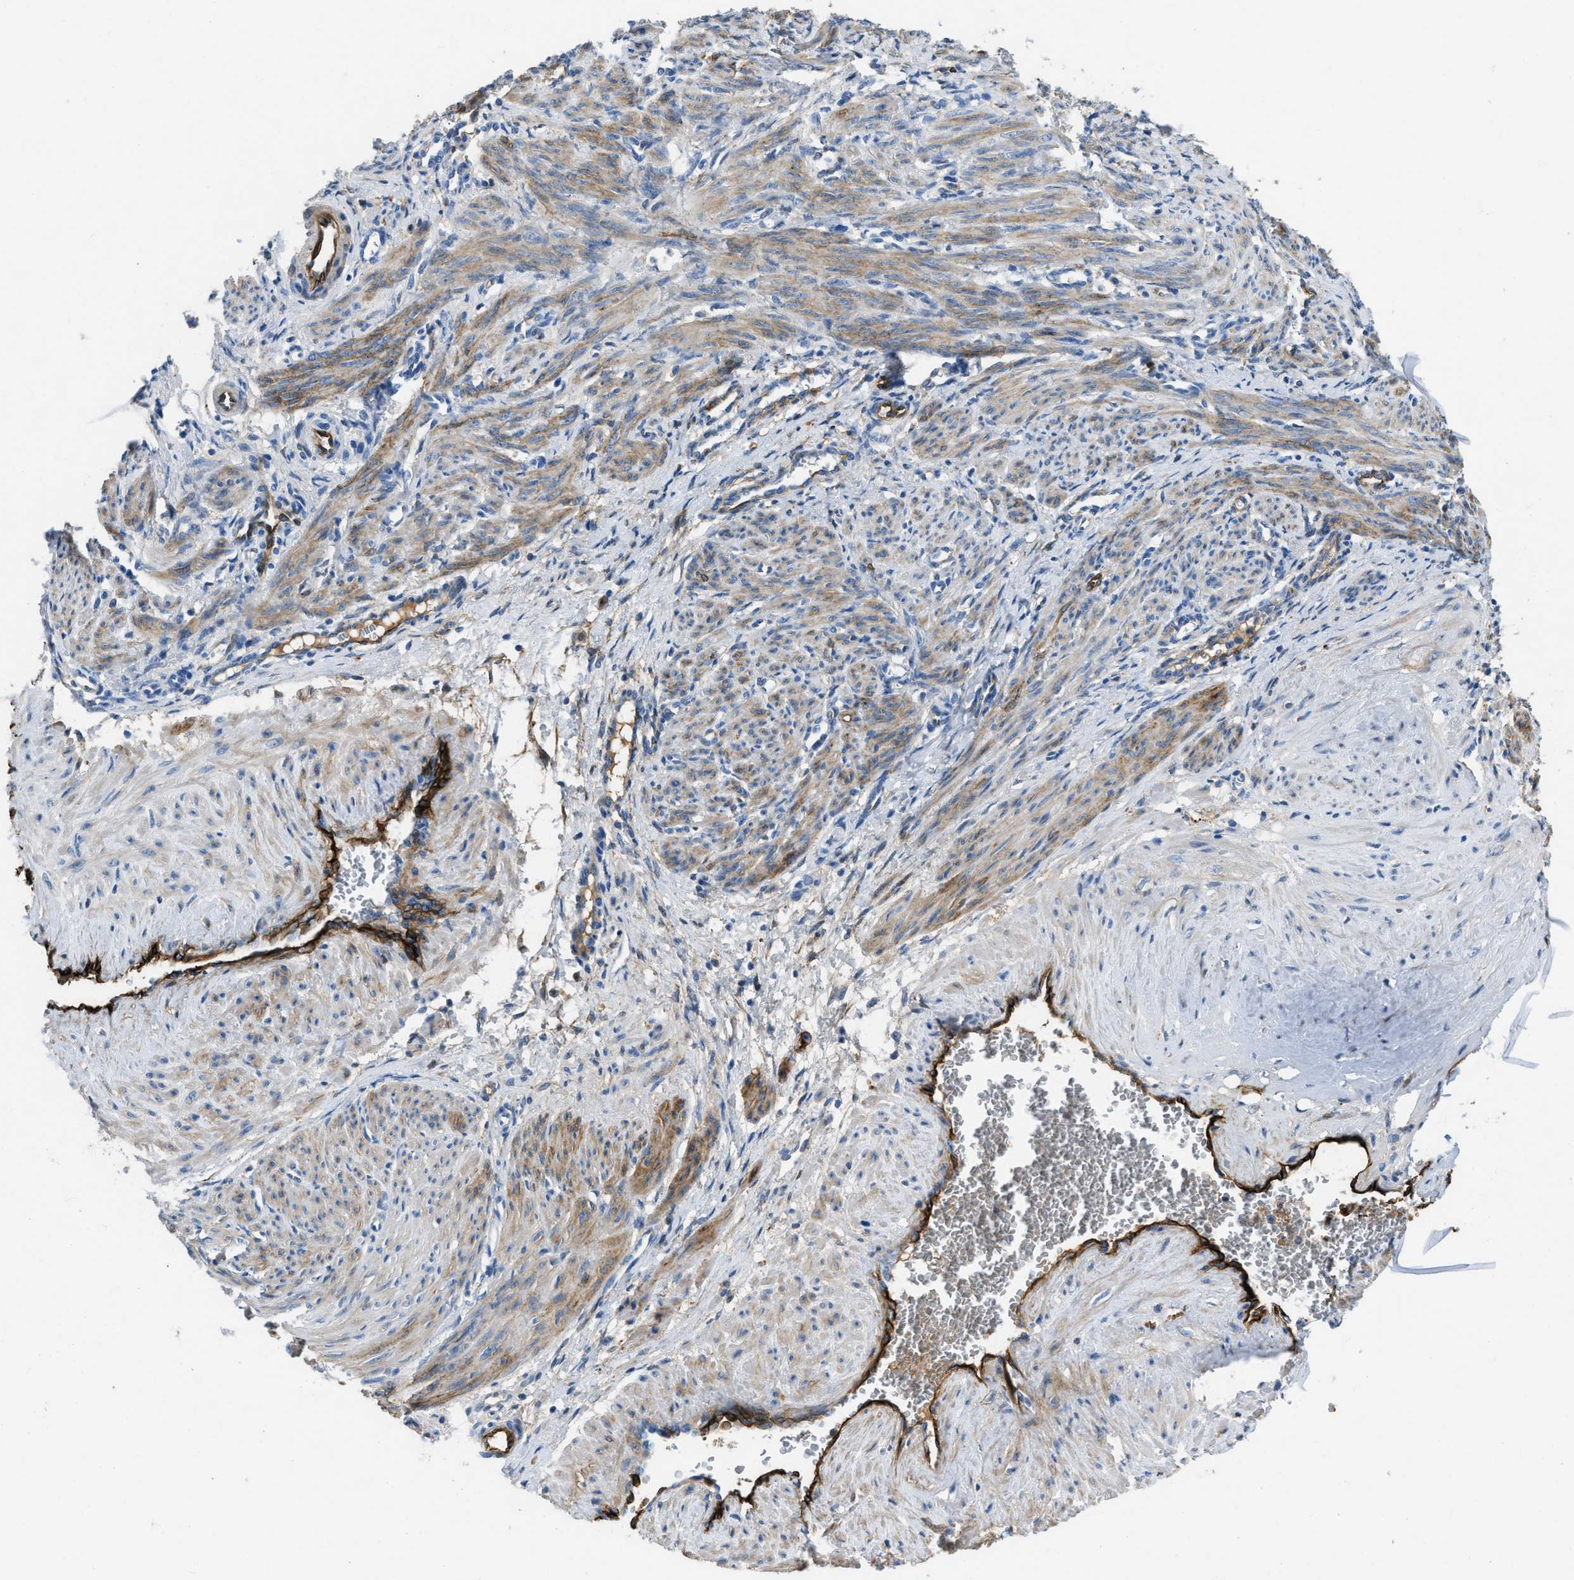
{"staining": {"intensity": "weak", "quantity": ">75%", "location": "cytoplasmic/membranous"}, "tissue": "smooth muscle", "cell_type": "Smooth muscle cells", "image_type": "normal", "snomed": [{"axis": "morphology", "description": "Normal tissue, NOS"}, {"axis": "topography", "description": "Endometrium"}], "caption": "This photomicrograph reveals benign smooth muscle stained with IHC to label a protein in brown. The cytoplasmic/membranous of smooth muscle cells show weak positivity for the protein. Nuclei are counter-stained blue.", "gene": "SPEG", "patient": {"sex": "female", "age": 33}}